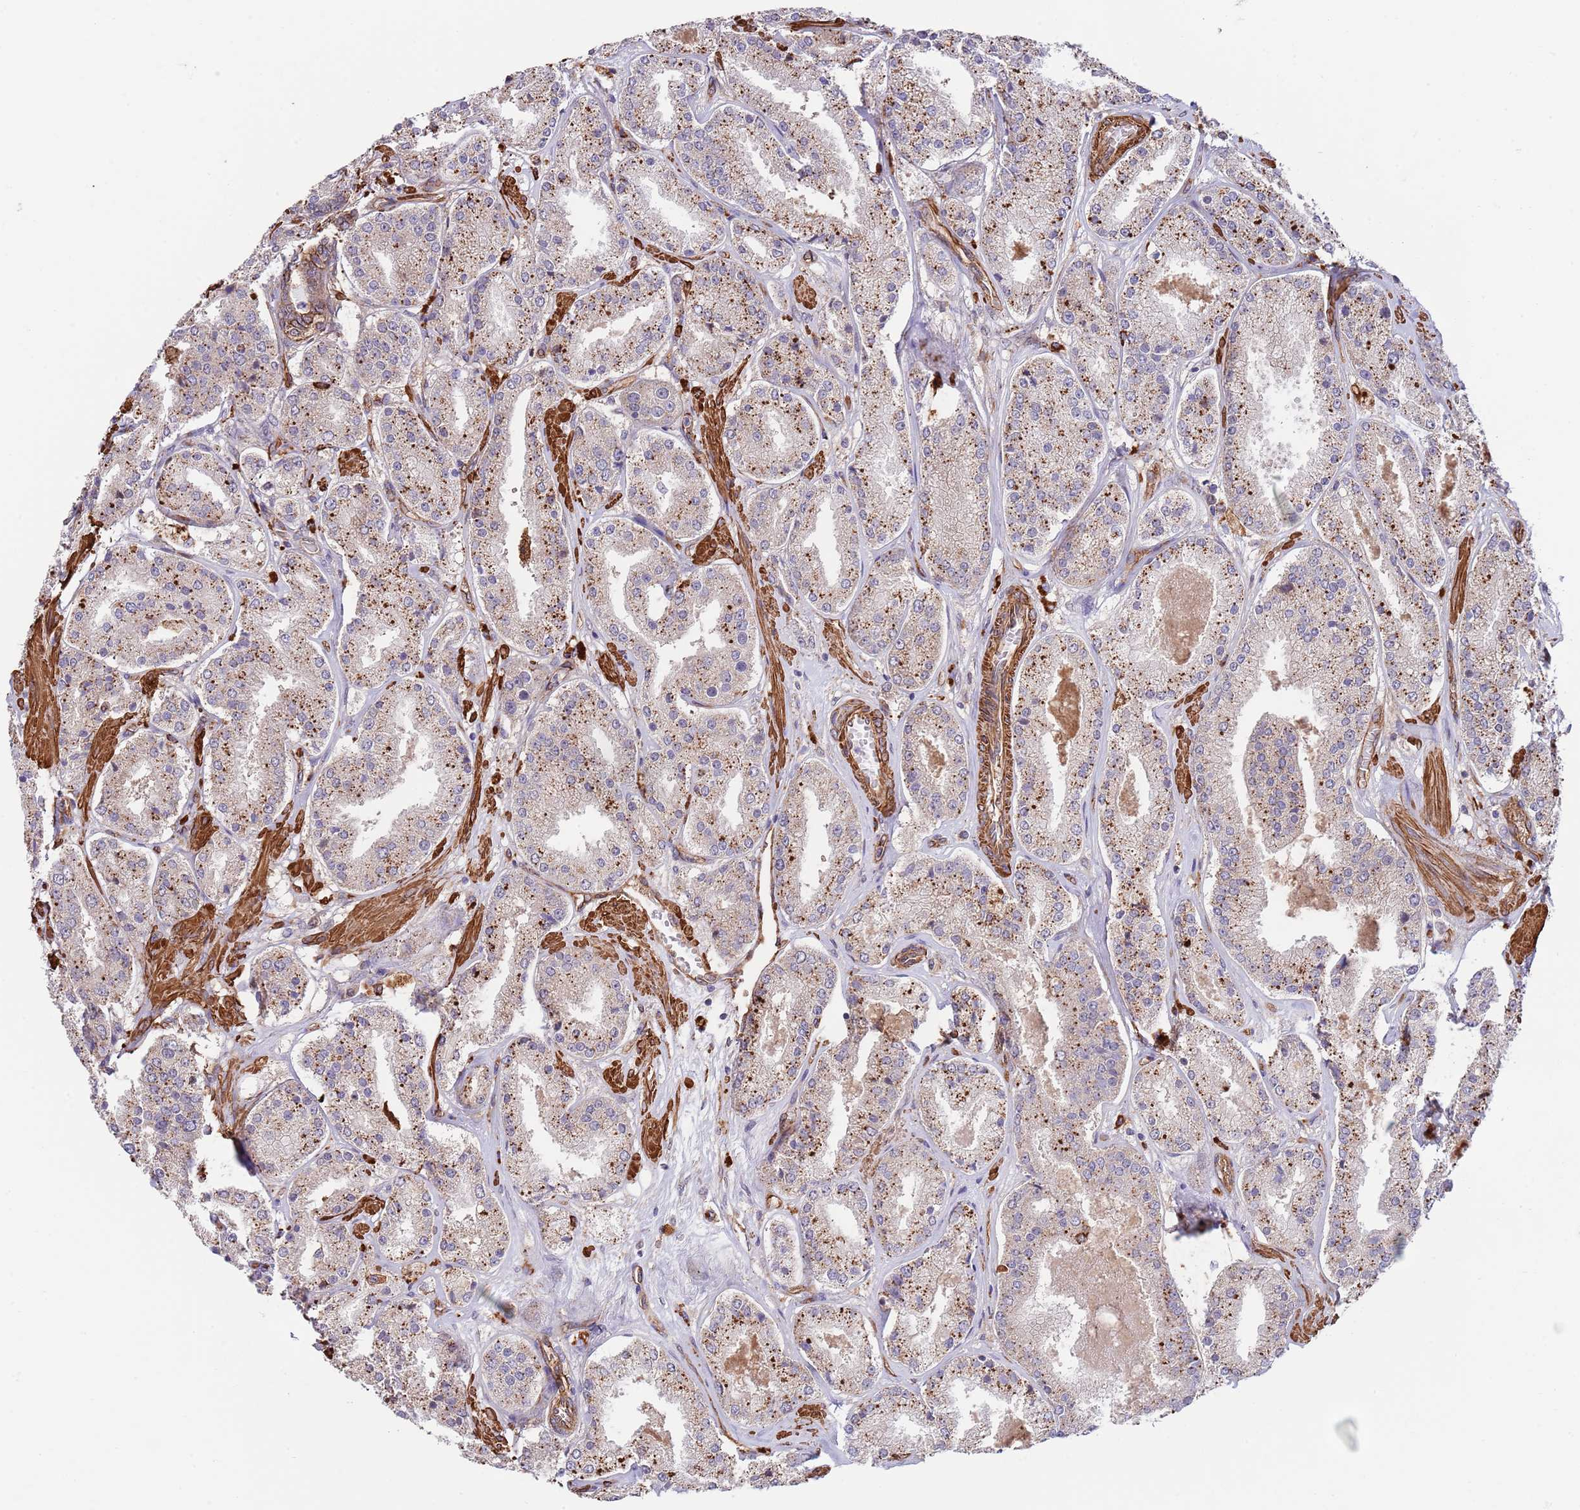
{"staining": {"intensity": "moderate", "quantity": "25%-75%", "location": "cytoplasmic/membranous"}, "tissue": "prostate cancer", "cell_type": "Tumor cells", "image_type": "cancer", "snomed": [{"axis": "morphology", "description": "Adenocarcinoma, High grade"}, {"axis": "topography", "description": "Prostate"}], "caption": "Immunohistochemistry of human high-grade adenocarcinoma (prostate) displays medium levels of moderate cytoplasmic/membranous positivity in about 25%-75% of tumor cells.", "gene": "BPNT1", "patient": {"sex": "male", "age": 63}}